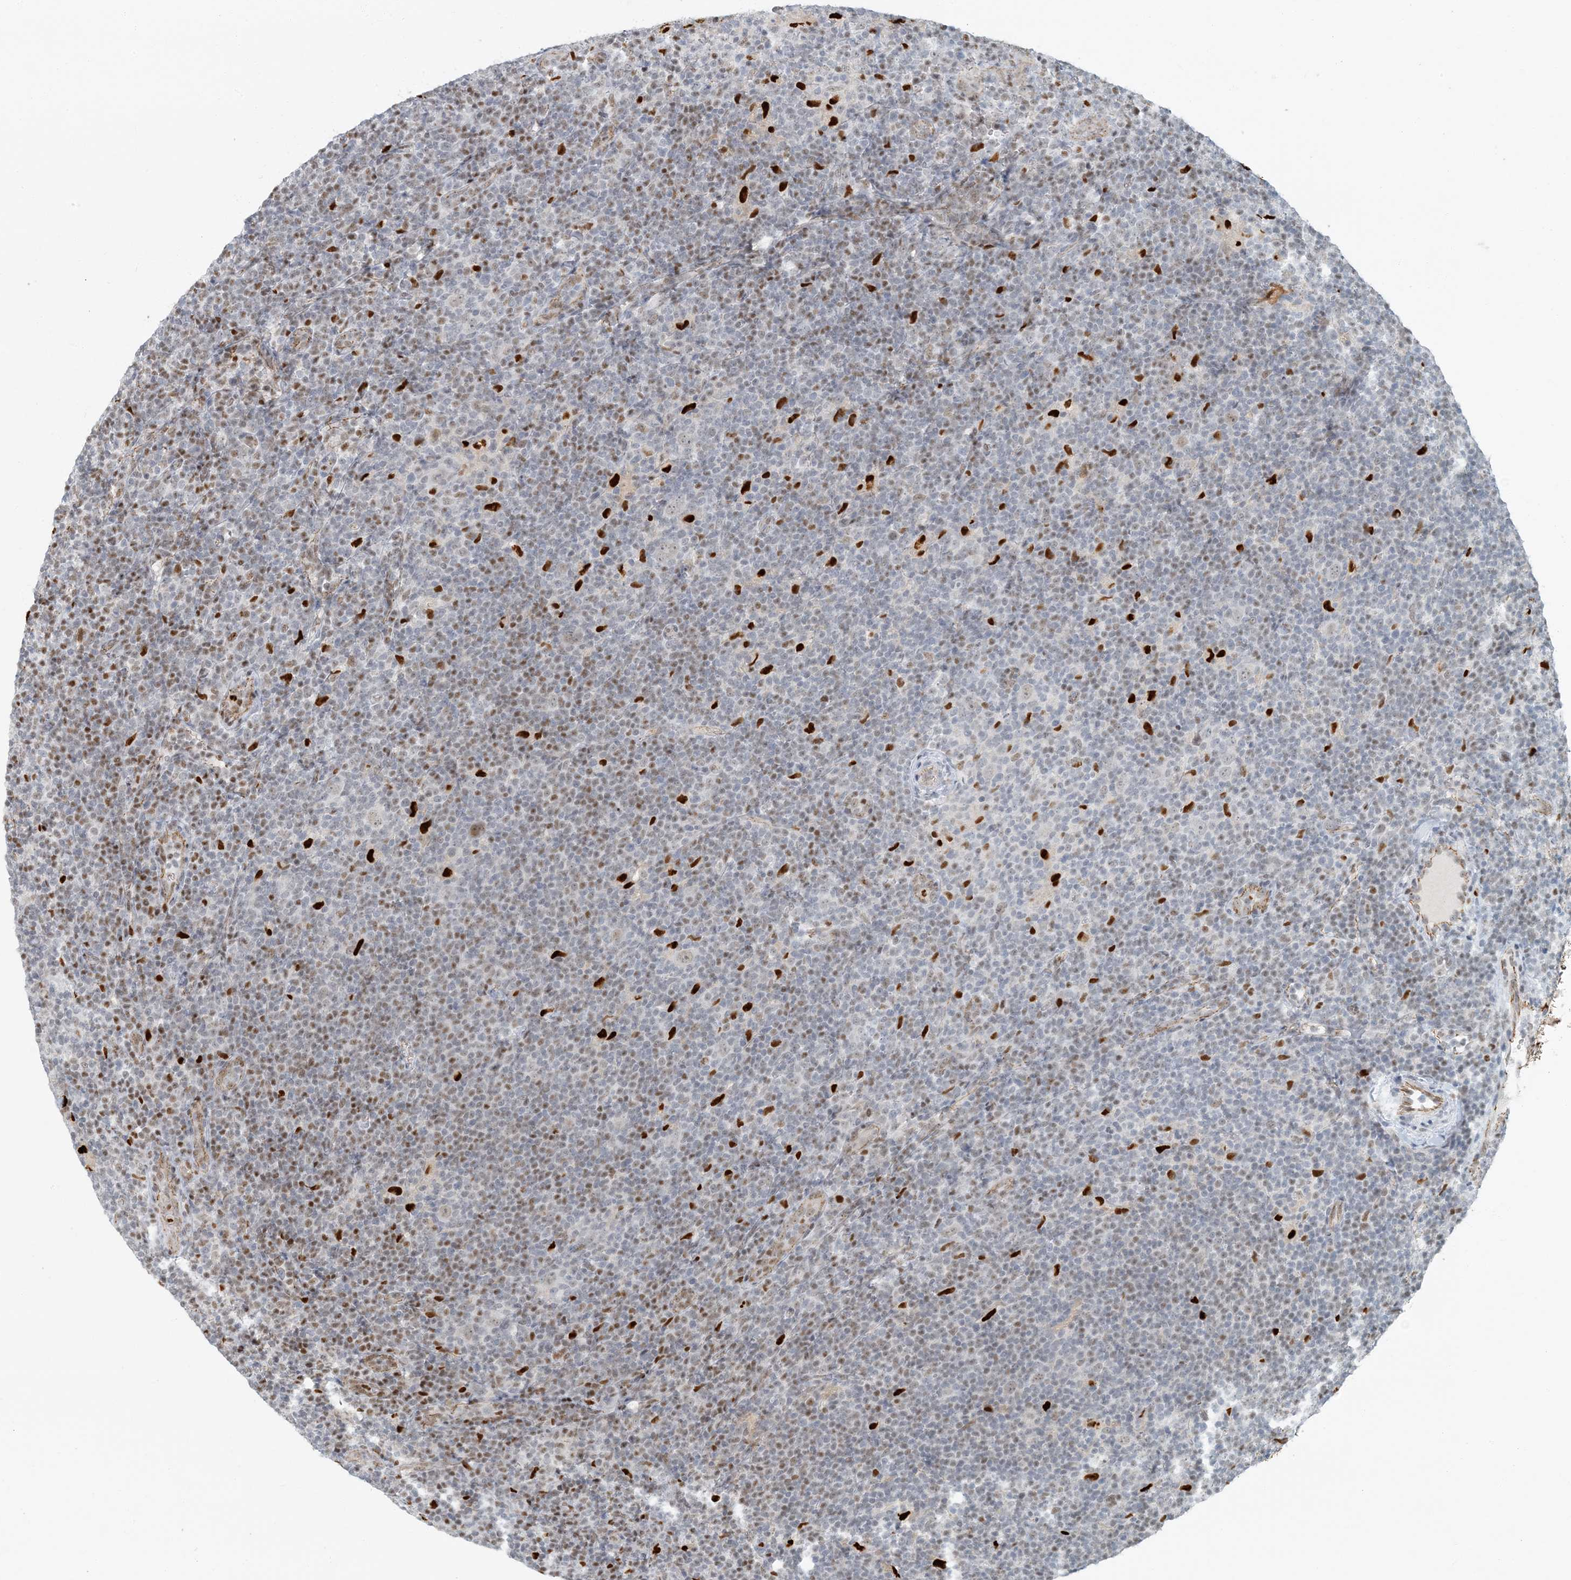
{"staining": {"intensity": "weak", "quantity": "<25%", "location": "nuclear"}, "tissue": "lymphoma", "cell_type": "Tumor cells", "image_type": "cancer", "snomed": [{"axis": "morphology", "description": "Hodgkin's disease, NOS"}, {"axis": "topography", "description": "Lymph node"}], "caption": "This image is of lymphoma stained with IHC to label a protein in brown with the nuclei are counter-stained blue. There is no positivity in tumor cells. (Immunohistochemistry (ihc), brightfield microscopy, high magnification).", "gene": "AK9", "patient": {"sex": "female", "age": 57}}